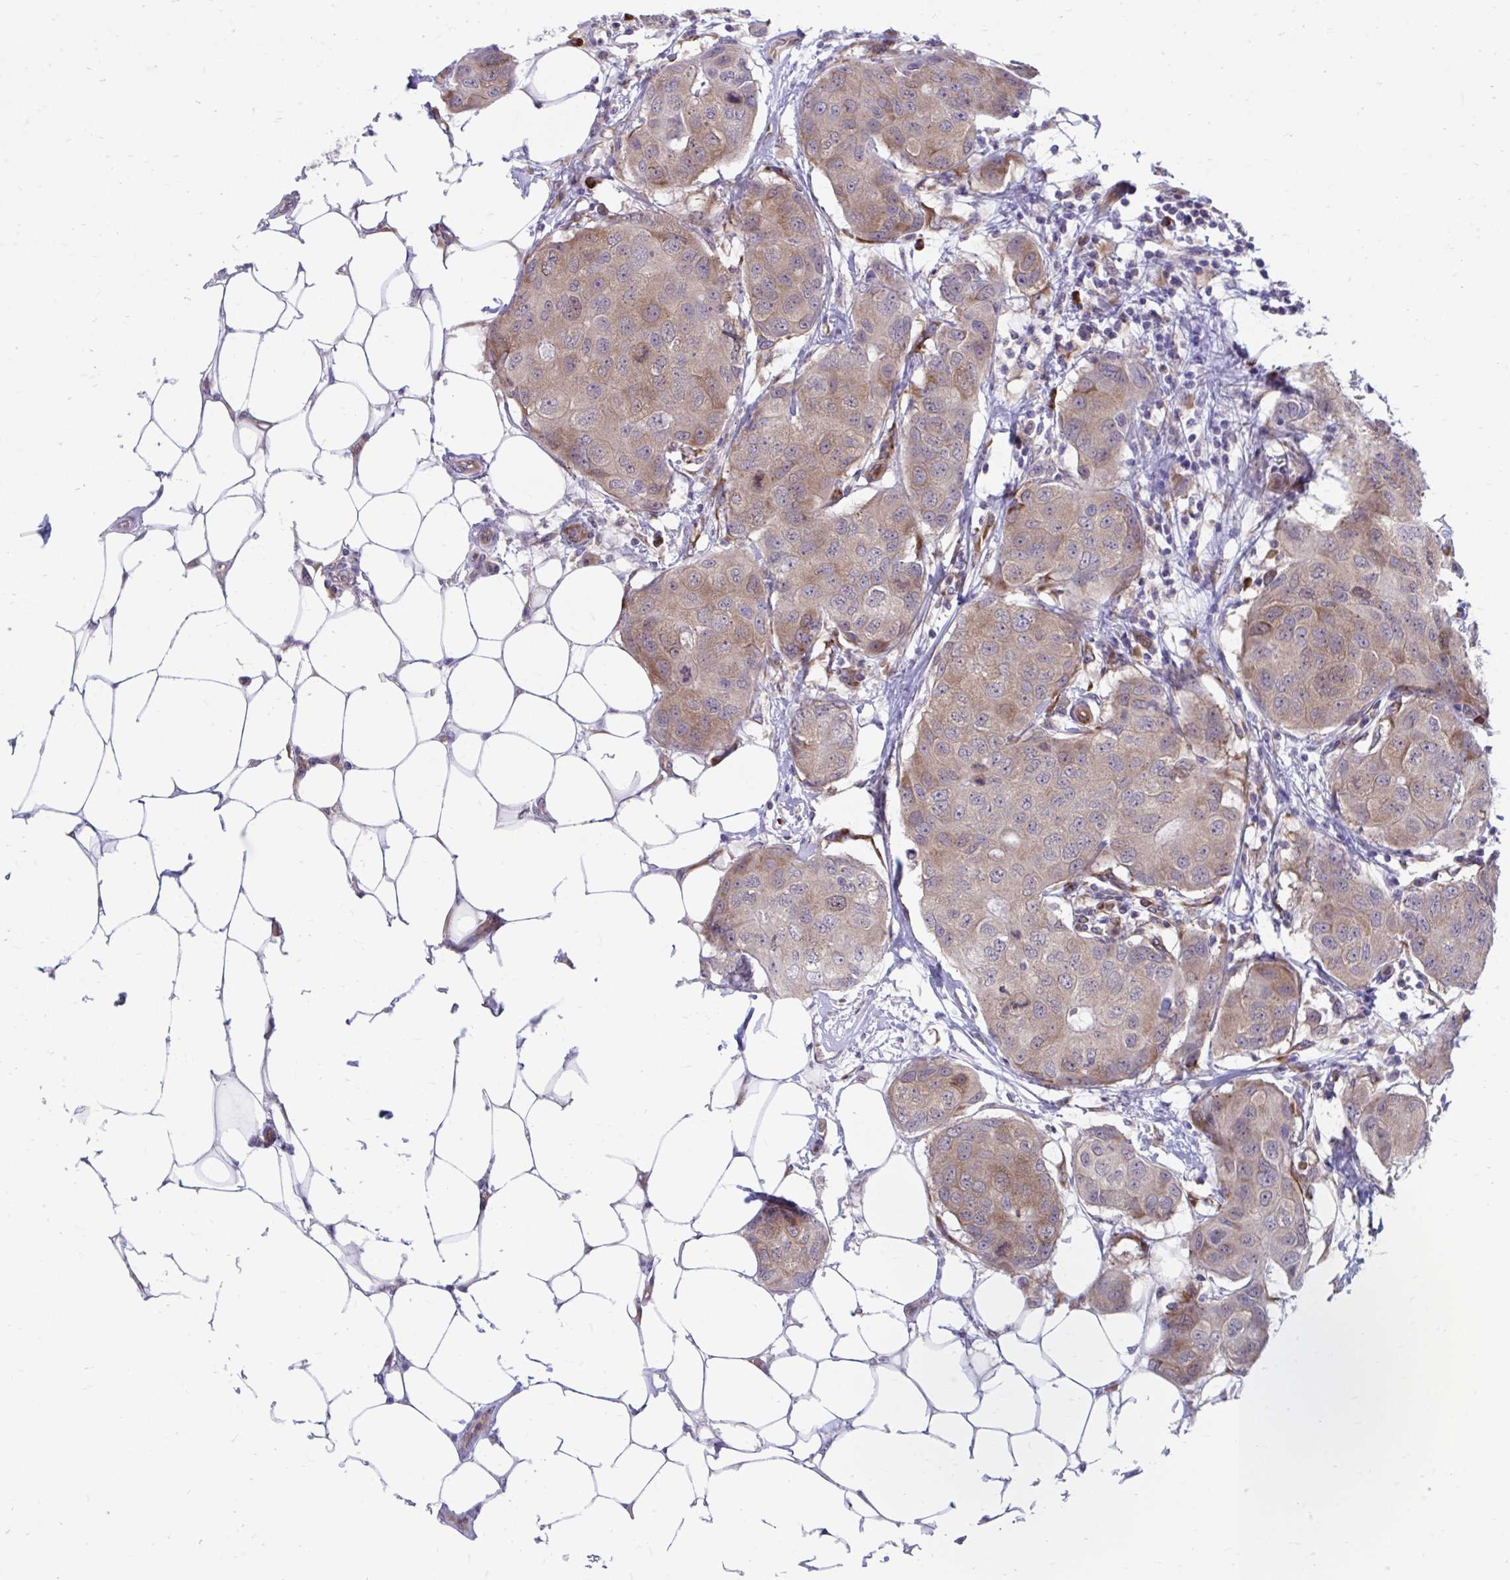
{"staining": {"intensity": "moderate", "quantity": ">75%", "location": "cytoplasmic/membranous"}, "tissue": "breast cancer", "cell_type": "Tumor cells", "image_type": "cancer", "snomed": [{"axis": "morphology", "description": "Duct carcinoma"}, {"axis": "topography", "description": "Breast"}, {"axis": "topography", "description": "Lymph node"}], "caption": "Protein staining displays moderate cytoplasmic/membranous expression in approximately >75% of tumor cells in breast intraductal carcinoma.", "gene": "SELENON", "patient": {"sex": "female", "age": 80}}